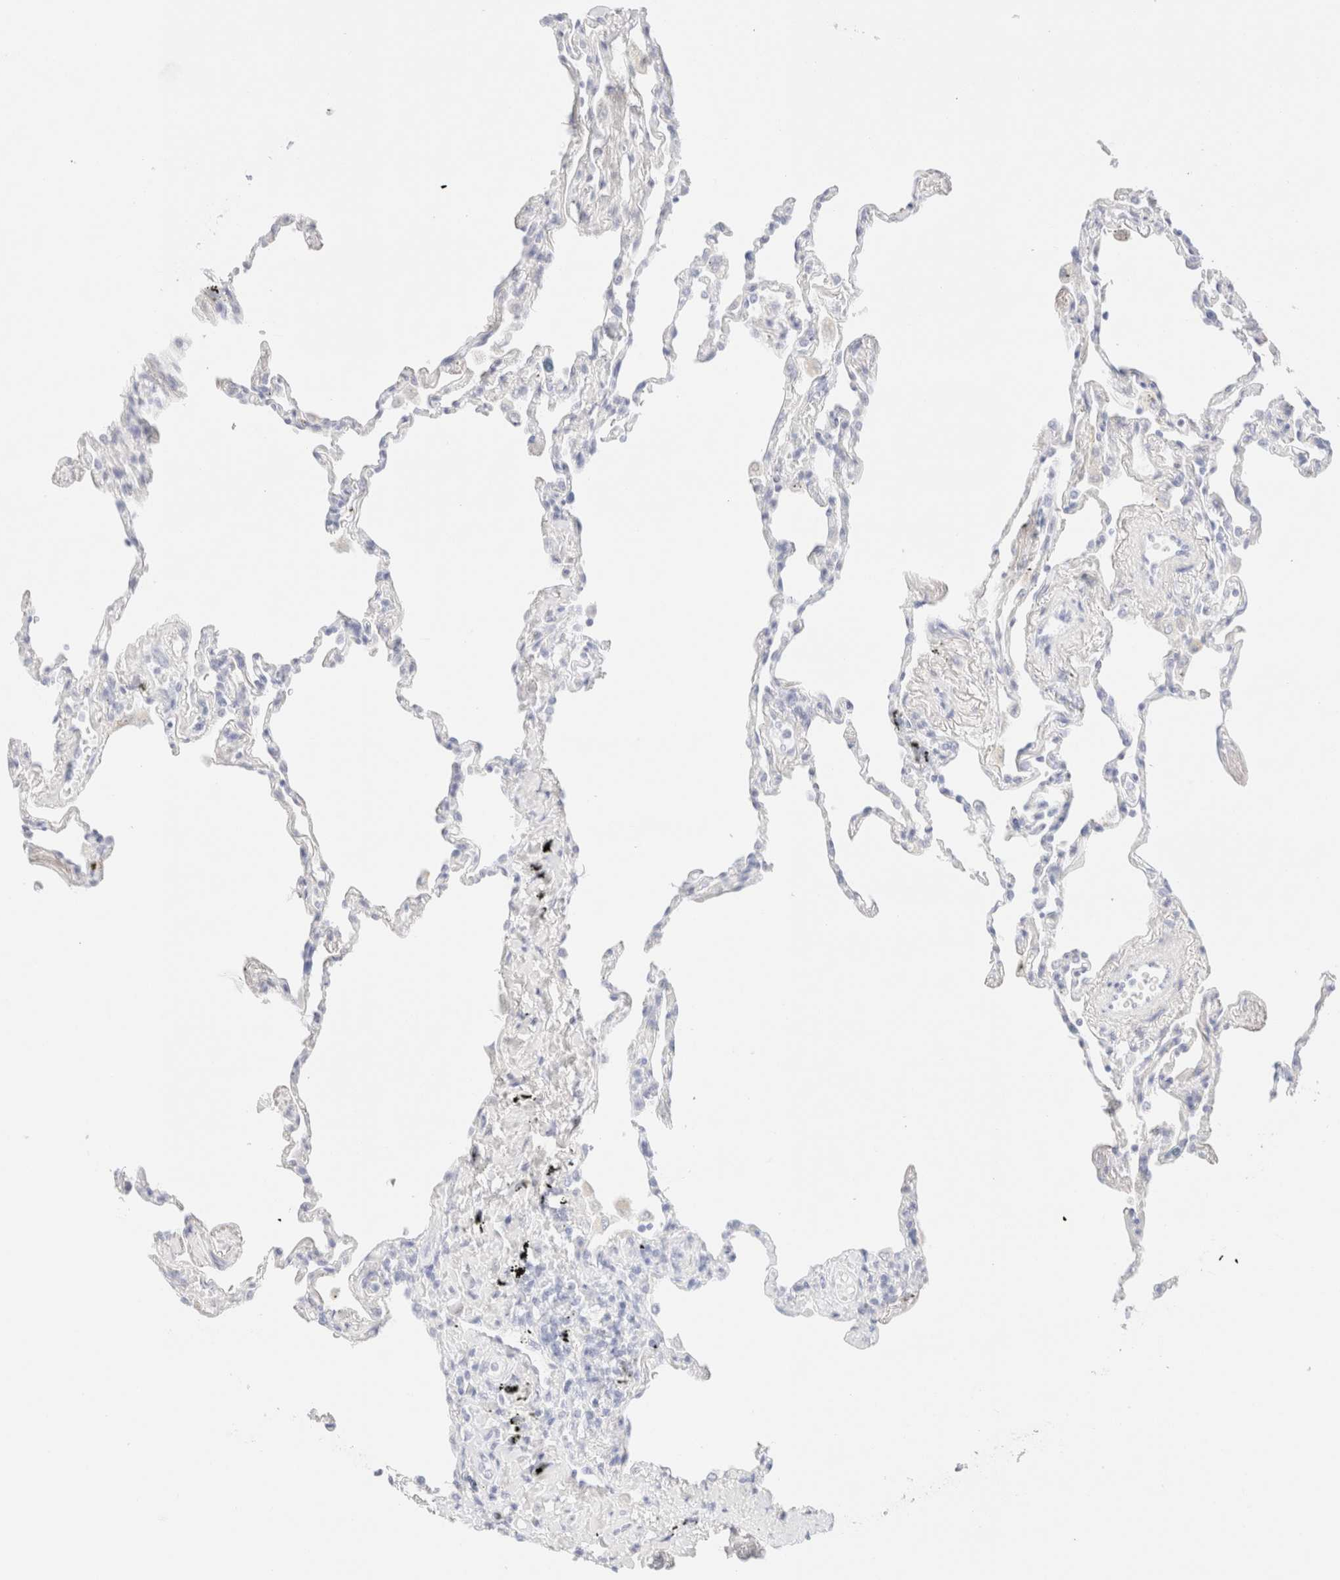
{"staining": {"intensity": "negative", "quantity": "none", "location": "none"}, "tissue": "lung", "cell_type": "Alveolar cells", "image_type": "normal", "snomed": [{"axis": "morphology", "description": "Normal tissue, NOS"}, {"axis": "topography", "description": "Lung"}], "caption": "Immunohistochemical staining of benign lung shows no significant expression in alveolar cells. Brightfield microscopy of immunohistochemistry (IHC) stained with DAB (brown) and hematoxylin (blue), captured at high magnification.", "gene": "KRT15", "patient": {"sex": "male", "age": 59}}